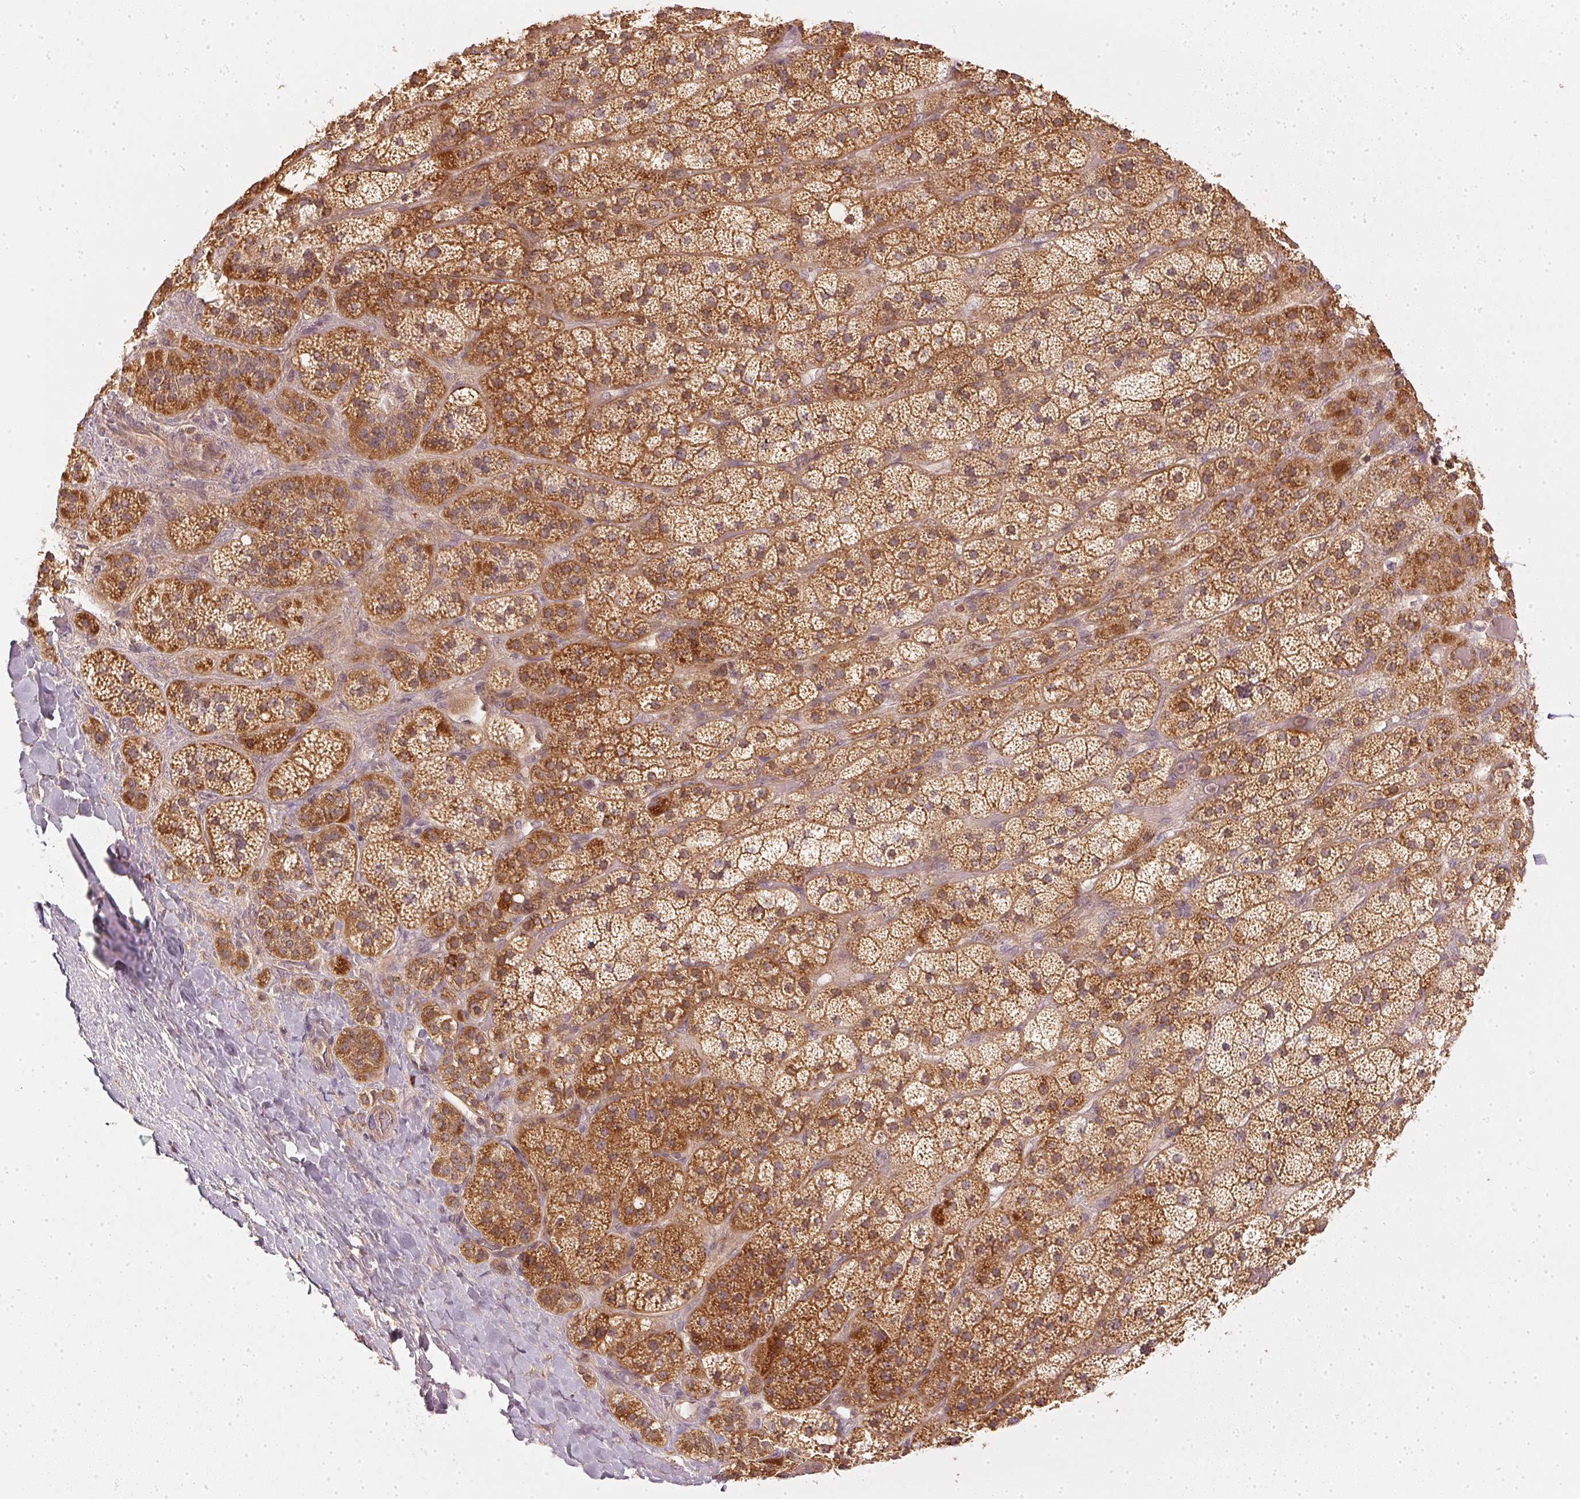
{"staining": {"intensity": "strong", "quantity": ">75%", "location": "cytoplasmic/membranous"}, "tissue": "adrenal gland", "cell_type": "Glandular cells", "image_type": "normal", "snomed": [{"axis": "morphology", "description": "Normal tissue, NOS"}, {"axis": "topography", "description": "Adrenal gland"}], "caption": "Protein expression by immunohistochemistry (IHC) exhibits strong cytoplasmic/membranous positivity in approximately >75% of glandular cells in normal adrenal gland.", "gene": "NADK2", "patient": {"sex": "male", "age": 57}}